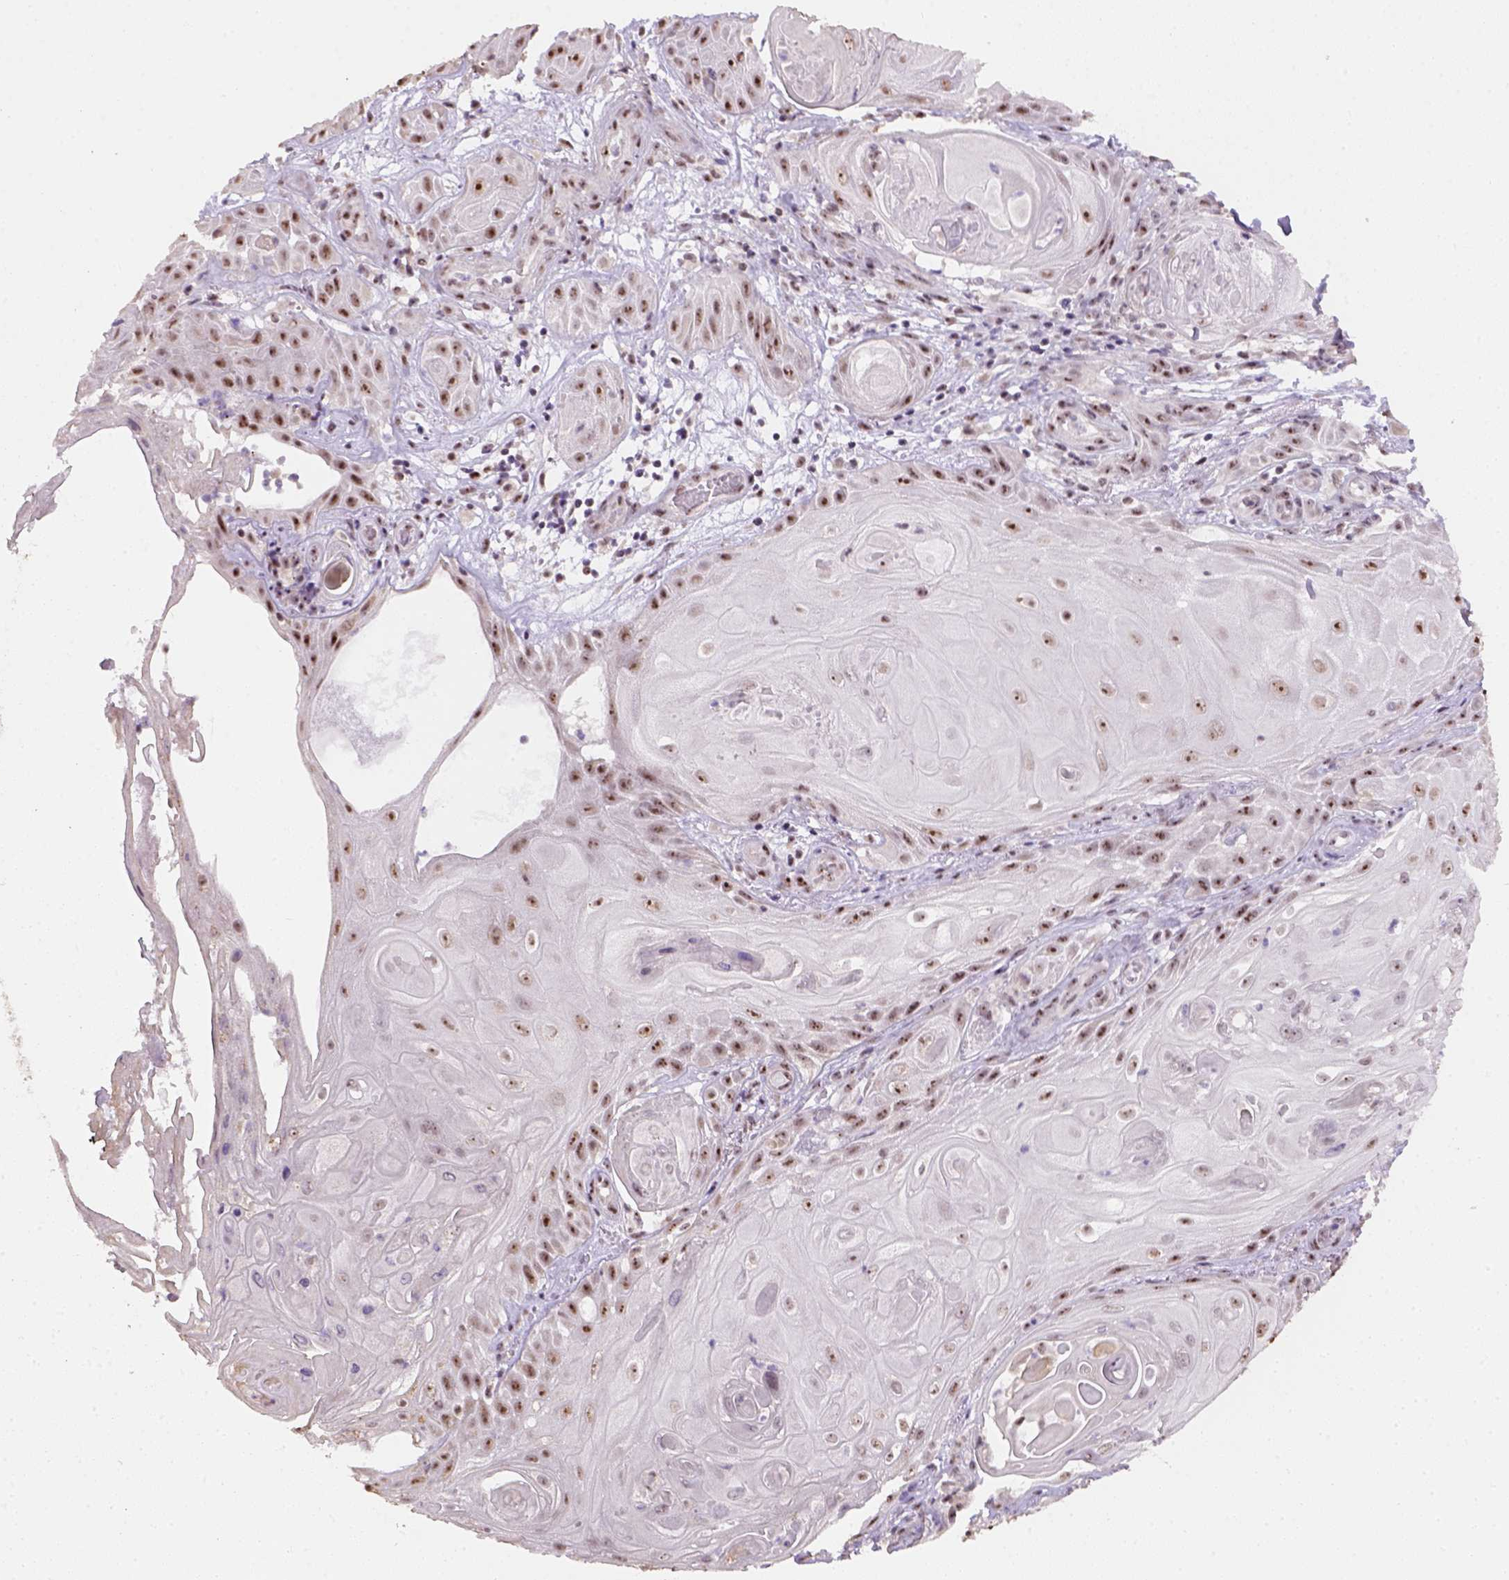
{"staining": {"intensity": "strong", "quantity": ">75%", "location": "nuclear"}, "tissue": "skin cancer", "cell_type": "Tumor cells", "image_type": "cancer", "snomed": [{"axis": "morphology", "description": "Squamous cell carcinoma, NOS"}, {"axis": "topography", "description": "Skin"}], "caption": "The immunohistochemical stain shows strong nuclear expression in tumor cells of skin cancer (squamous cell carcinoma) tissue.", "gene": "DDX50", "patient": {"sex": "male", "age": 62}}